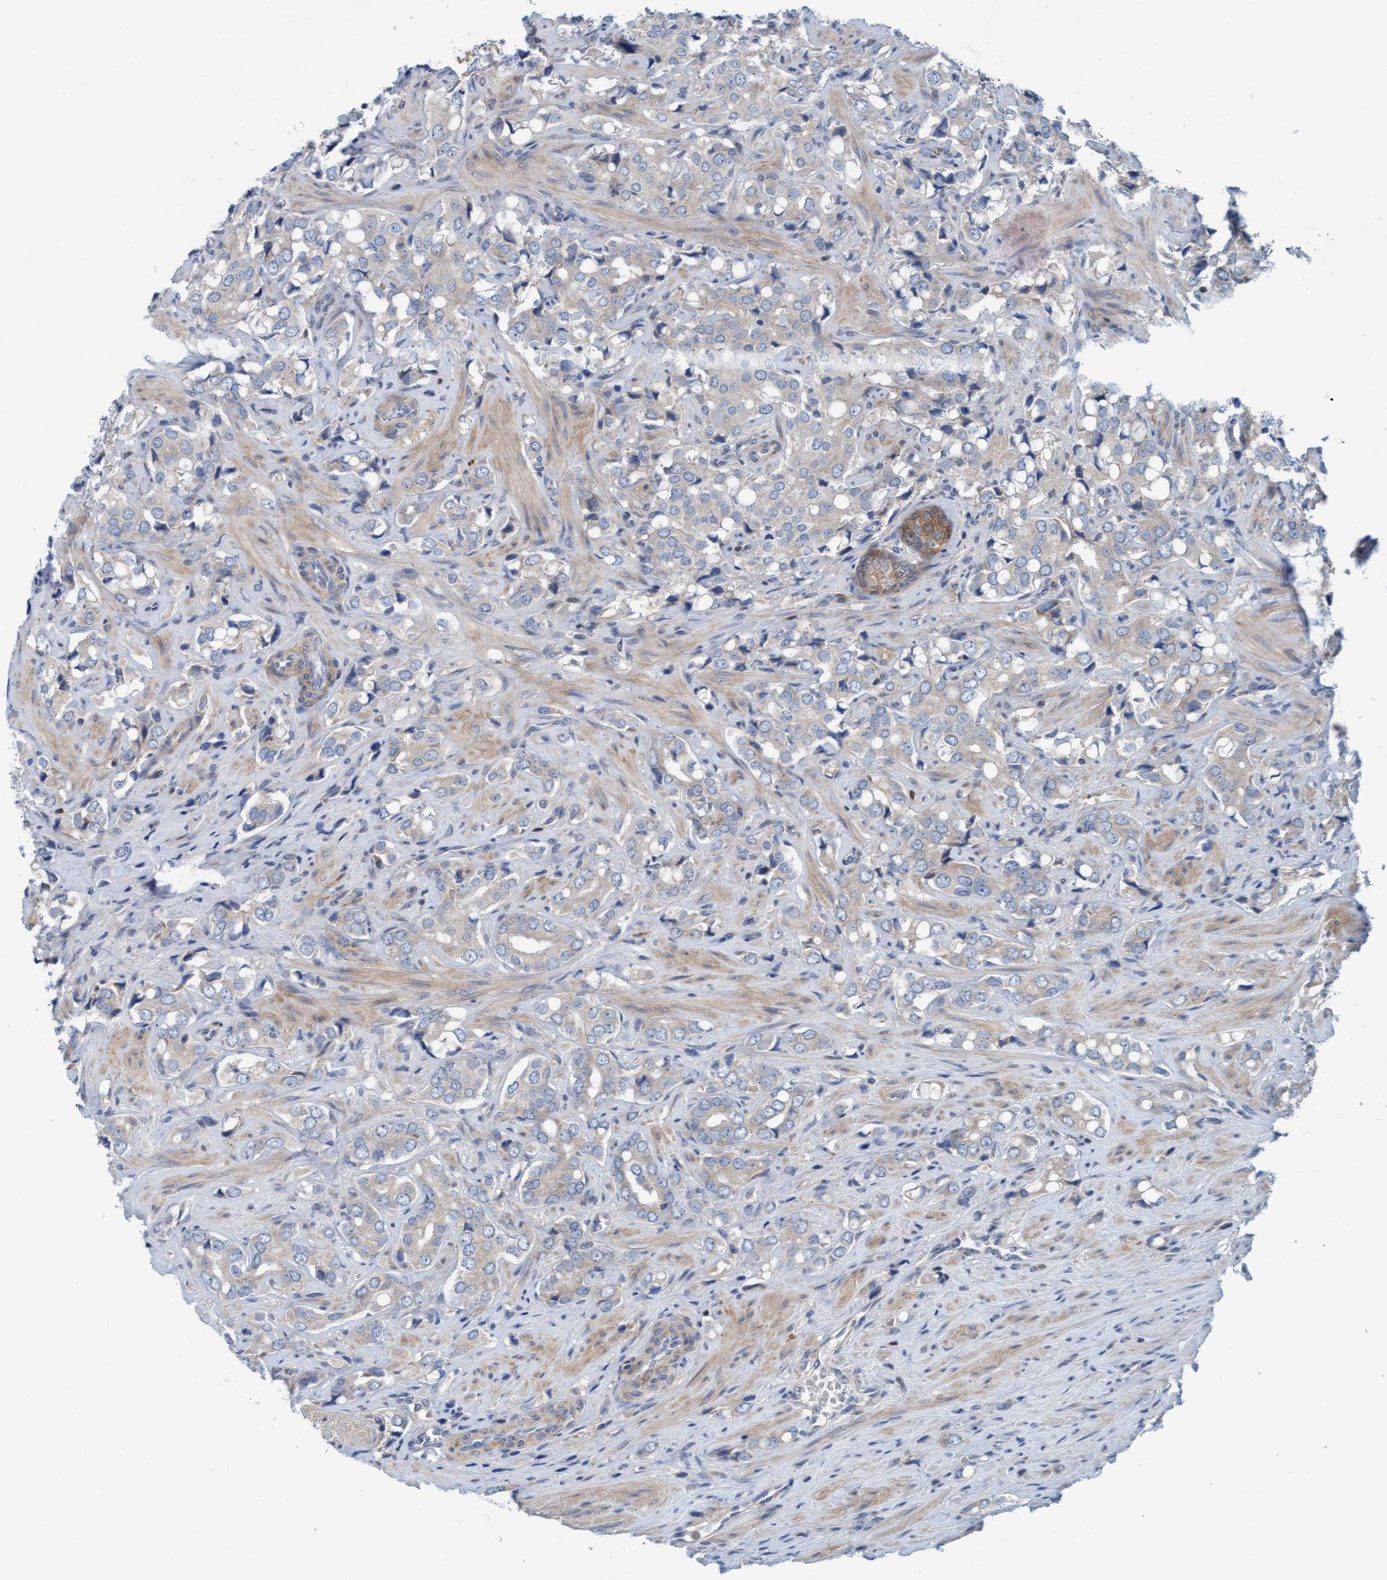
{"staining": {"intensity": "negative", "quantity": "none", "location": "none"}, "tissue": "prostate cancer", "cell_type": "Tumor cells", "image_type": "cancer", "snomed": [{"axis": "morphology", "description": "Adenocarcinoma, High grade"}, {"axis": "topography", "description": "Prostate"}], "caption": "The photomicrograph exhibits no staining of tumor cells in high-grade adenocarcinoma (prostate).", "gene": "KLHL25", "patient": {"sex": "male", "age": 52}}